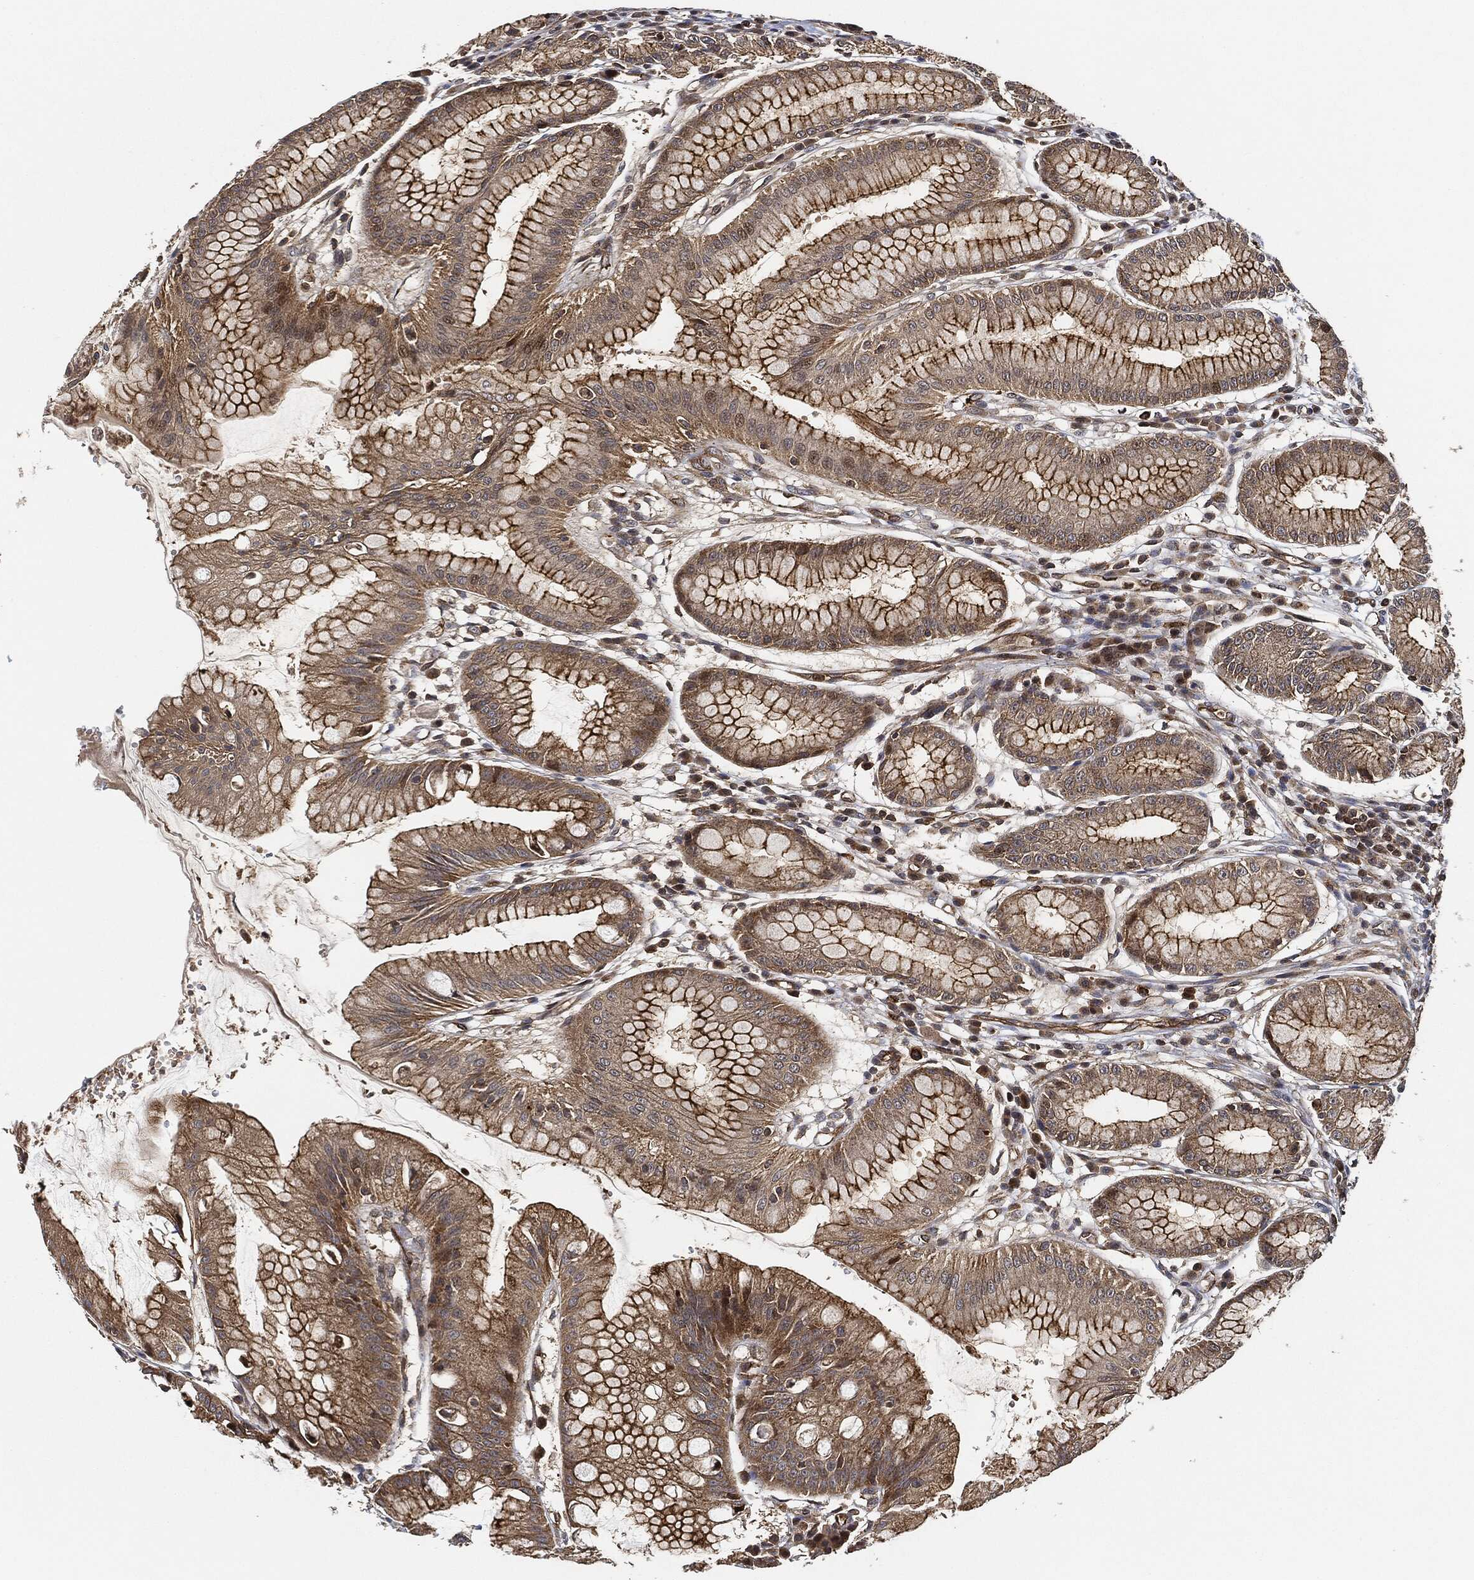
{"staining": {"intensity": "strong", "quantity": "25%-75%", "location": "cytoplasmic/membranous"}, "tissue": "stomach", "cell_type": "Glandular cells", "image_type": "normal", "snomed": [{"axis": "morphology", "description": "Normal tissue, NOS"}, {"axis": "morphology", "description": "Inflammation, NOS"}, {"axis": "topography", "description": "Stomach, lower"}], "caption": "Immunohistochemistry (DAB) staining of benign stomach displays strong cytoplasmic/membranous protein expression in approximately 25%-75% of glandular cells. The staining is performed using DAB (3,3'-diaminobenzidine) brown chromogen to label protein expression. The nuclei are counter-stained blue using hematoxylin.", "gene": "MAP3K3", "patient": {"sex": "male", "age": 59}}